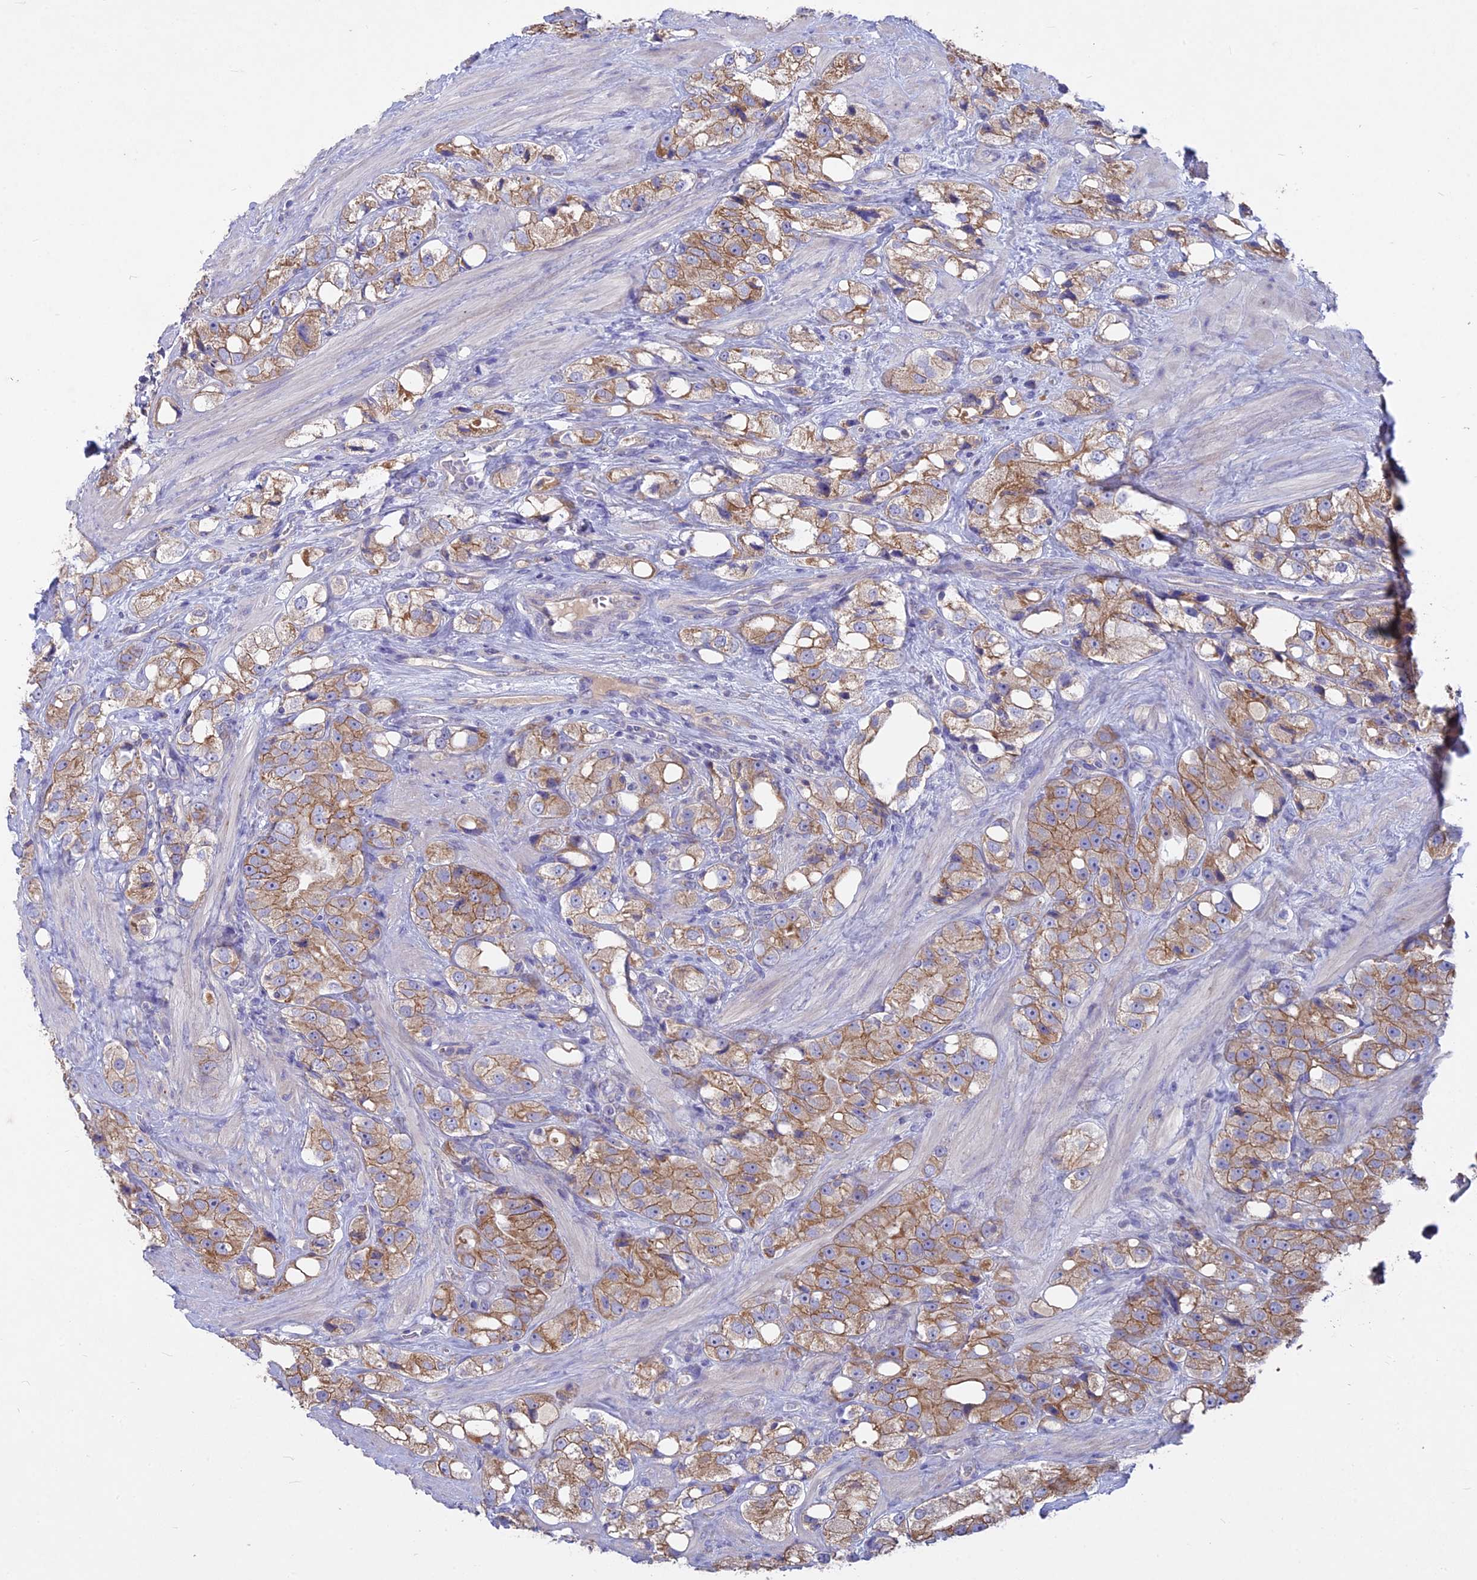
{"staining": {"intensity": "moderate", "quantity": ">75%", "location": "cytoplasmic/membranous"}, "tissue": "prostate cancer", "cell_type": "Tumor cells", "image_type": "cancer", "snomed": [{"axis": "morphology", "description": "Adenocarcinoma, NOS"}, {"axis": "topography", "description": "Prostate"}], "caption": "Human prostate adenocarcinoma stained for a protein (brown) exhibits moderate cytoplasmic/membranous positive positivity in about >75% of tumor cells.", "gene": "PZP", "patient": {"sex": "male", "age": 79}}